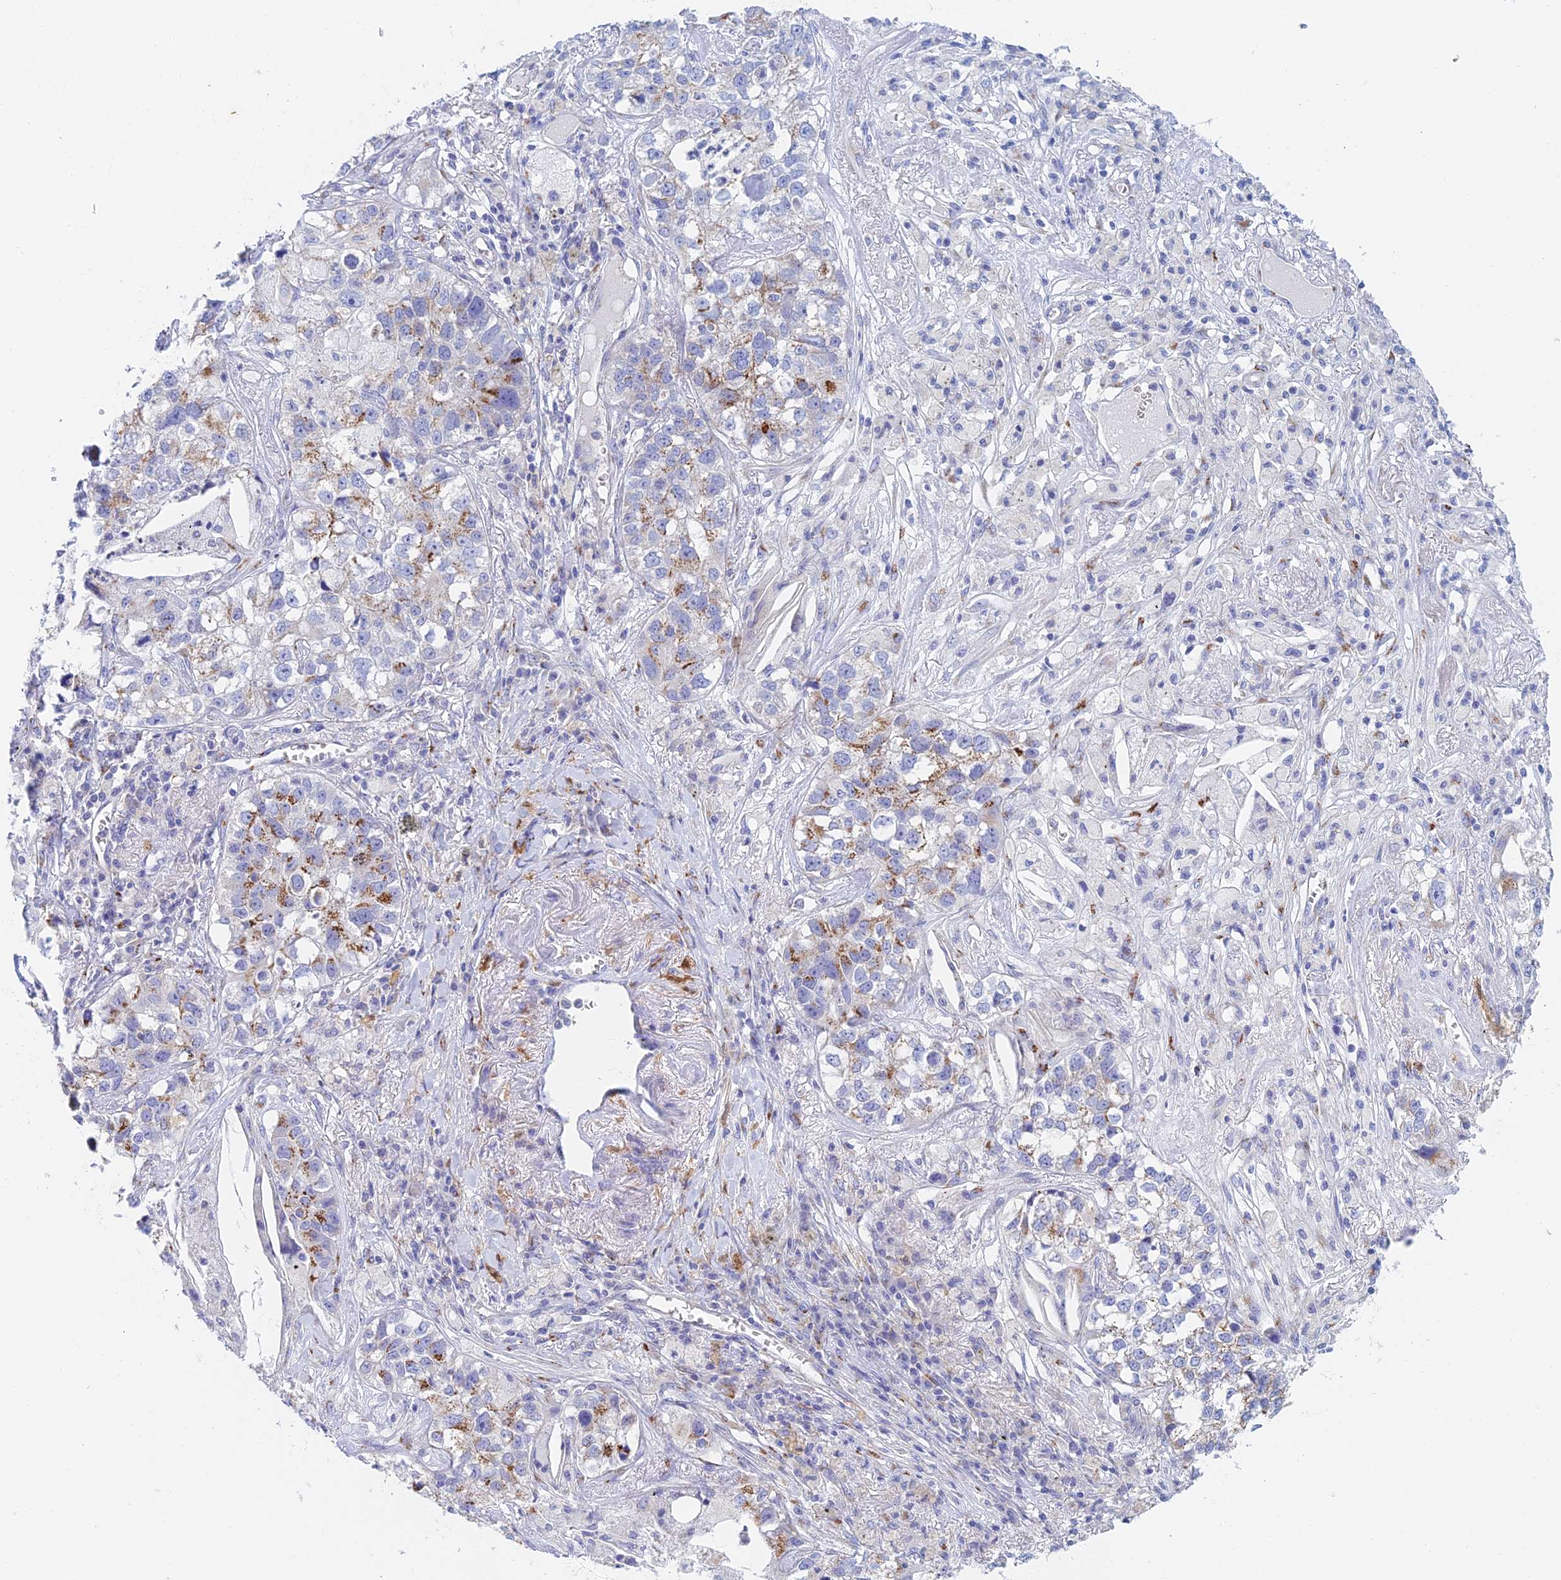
{"staining": {"intensity": "moderate", "quantity": "25%-75%", "location": "cytoplasmic/membranous"}, "tissue": "lung cancer", "cell_type": "Tumor cells", "image_type": "cancer", "snomed": [{"axis": "morphology", "description": "Adenocarcinoma, NOS"}, {"axis": "topography", "description": "Lung"}], "caption": "Protein expression analysis of lung cancer (adenocarcinoma) shows moderate cytoplasmic/membranous positivity in approximately 25%-75% of tumor cells.", "gene": "SLC24A3", "patient": {"sex": "male", "age": 49}}